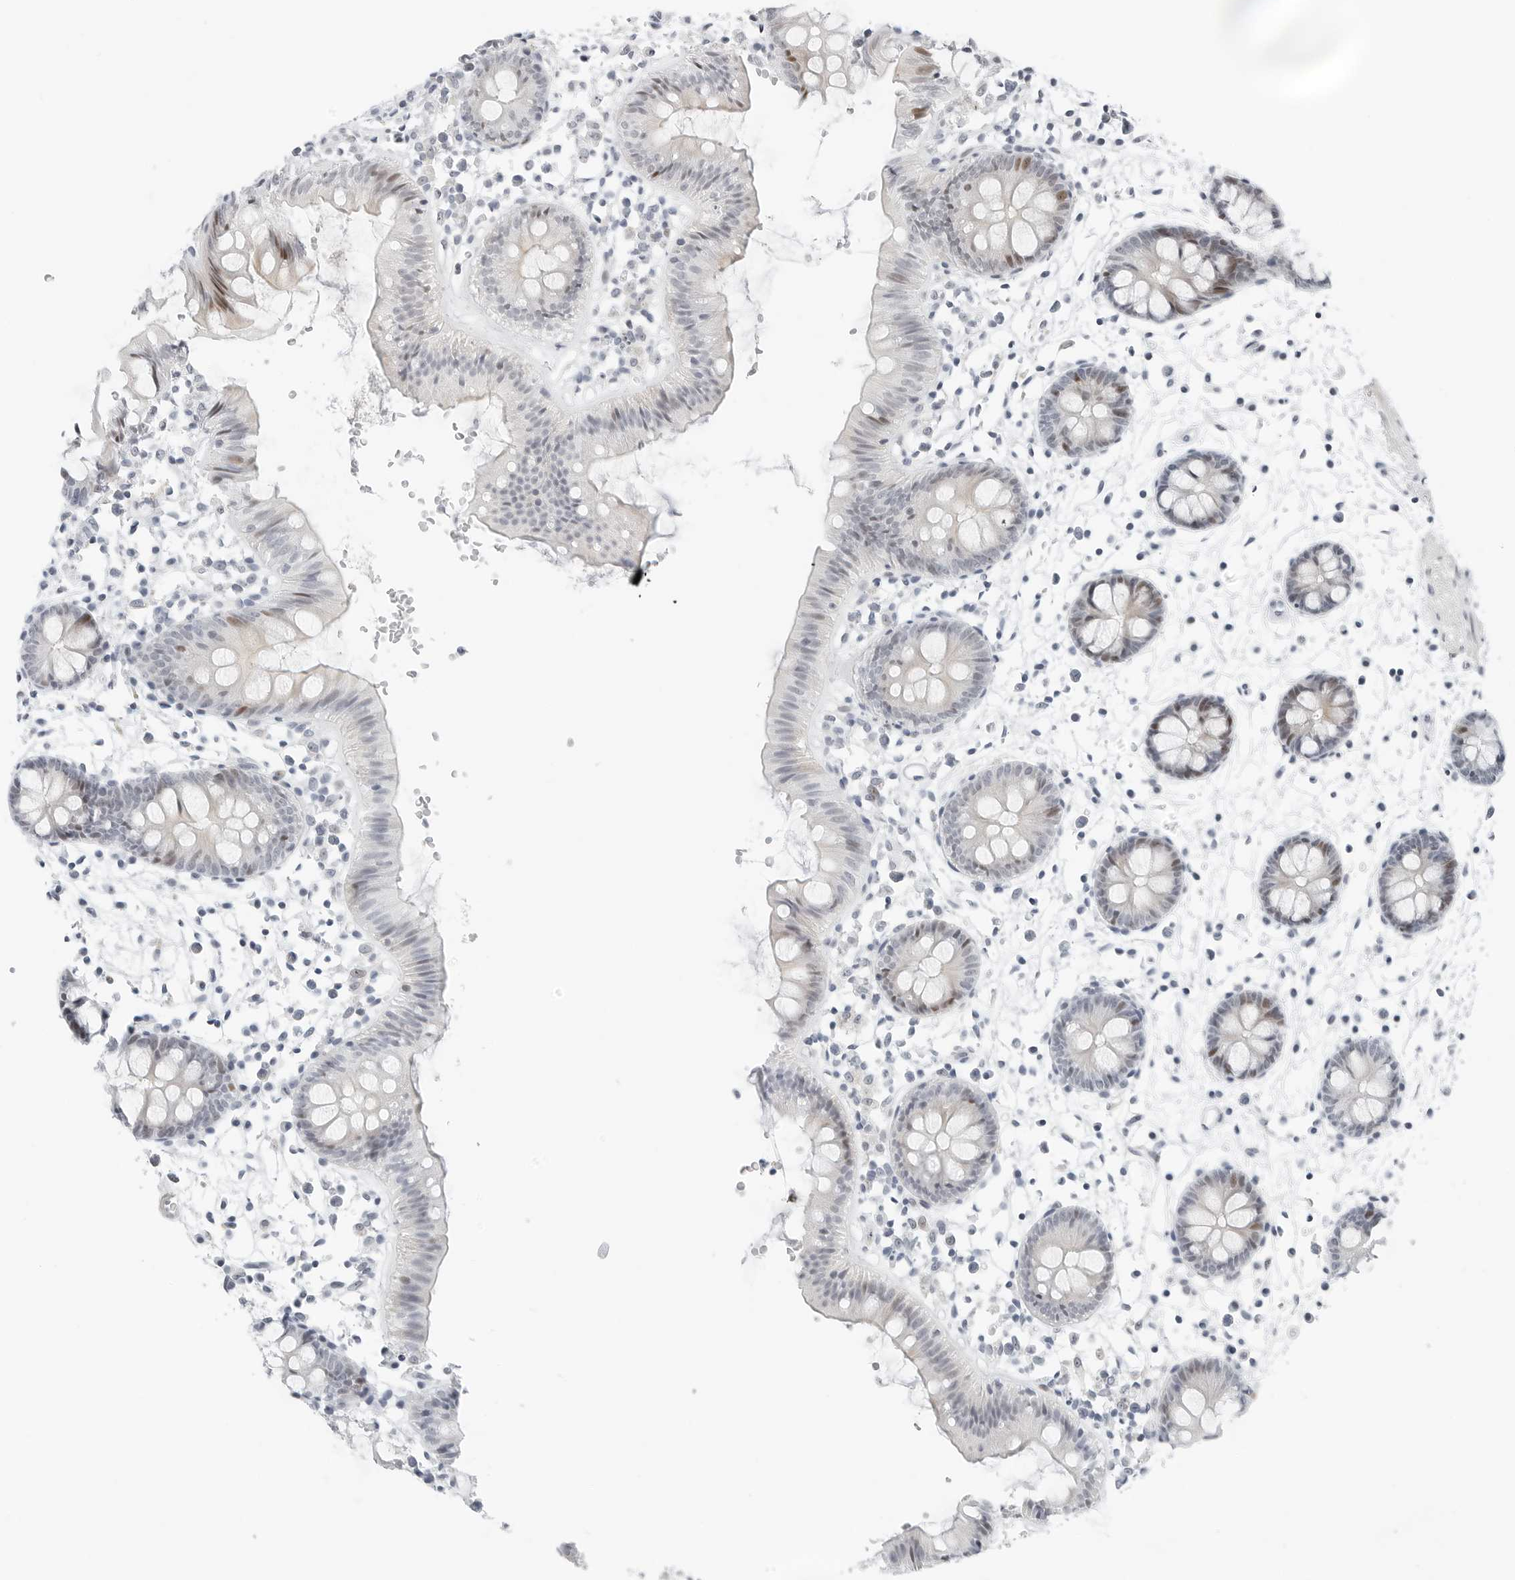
{"staining": {"intensity": "negative", "quantity": "none", "location": "none"}, "tissue": "colon", "cell_type": "Endothelial cells", "image_type": "normal", "snomed": [{"axis": "morphology", "description": "Normal tissue, NOS"}, {"axis": "topography", "description": "Colon"}], "caption": "A high-resolution micrograph shows IHC staining of benign colon, which shows no significant positivity in endothelial cells. The staining is performed using DAB brown chromogen with nuclei counter-stained in using hematoxylin.", "gene": "NTMT2", "patient": {"sex": "male", "age": 56}}